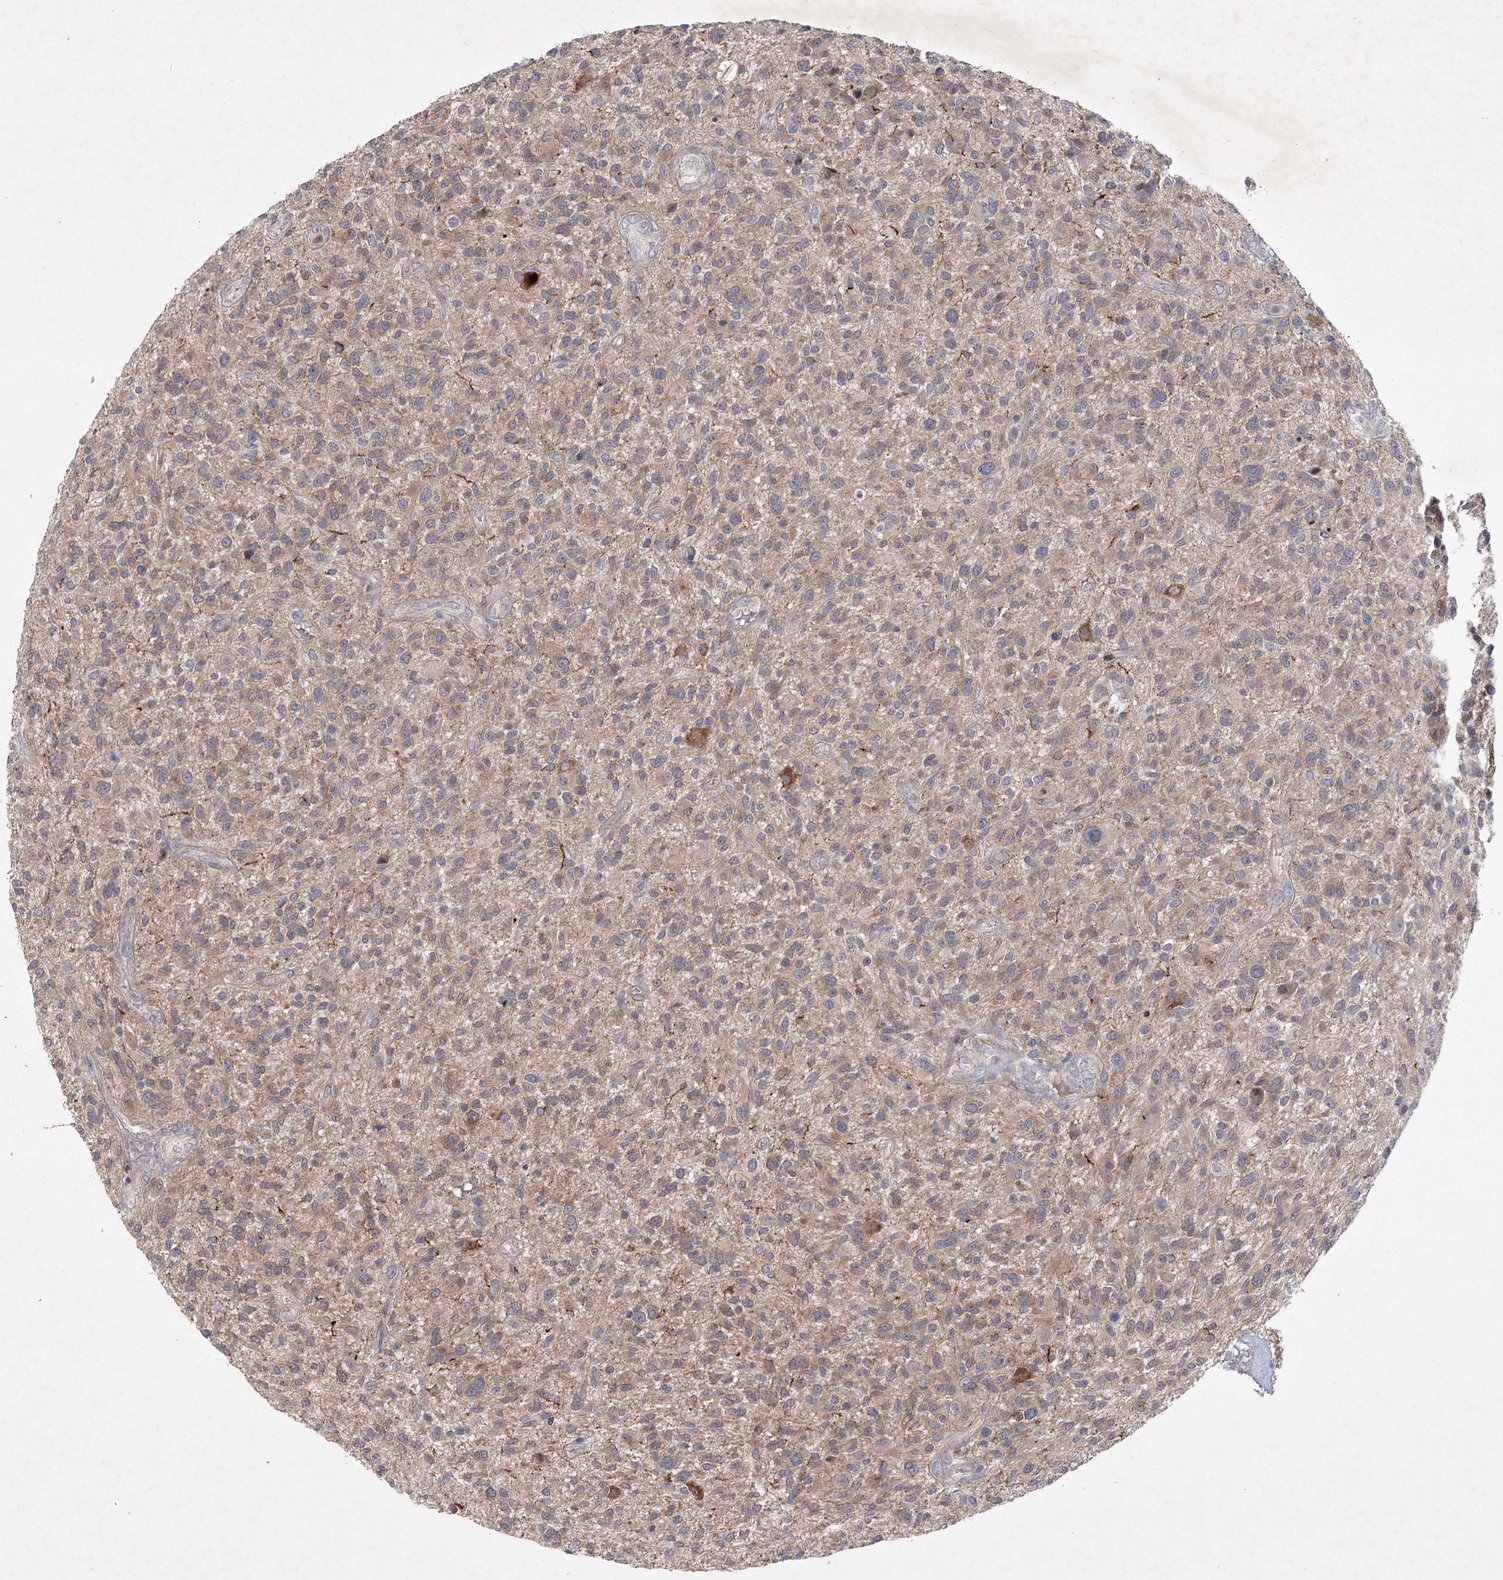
{"staining": {"intensity": "weak", "quantity": "<25%", "location": "cytoplasmic/membranous"}, "tissue": "glioma", "cell_type": "Tumor cells", "image_type": "cancer", "snomed": [{"axis": "morphology", "description": "Glioma, malignant, High grade"}, {"axis": "topography", "description": "Brain"}], "caption": "DAB (3,3'-diaminobenzidine) immunohistochemical staining of human glioma displays no significant positivity in tumor cells.", "gene": "MAP3K13", "patient": {"sex": "male", "age": 47}}